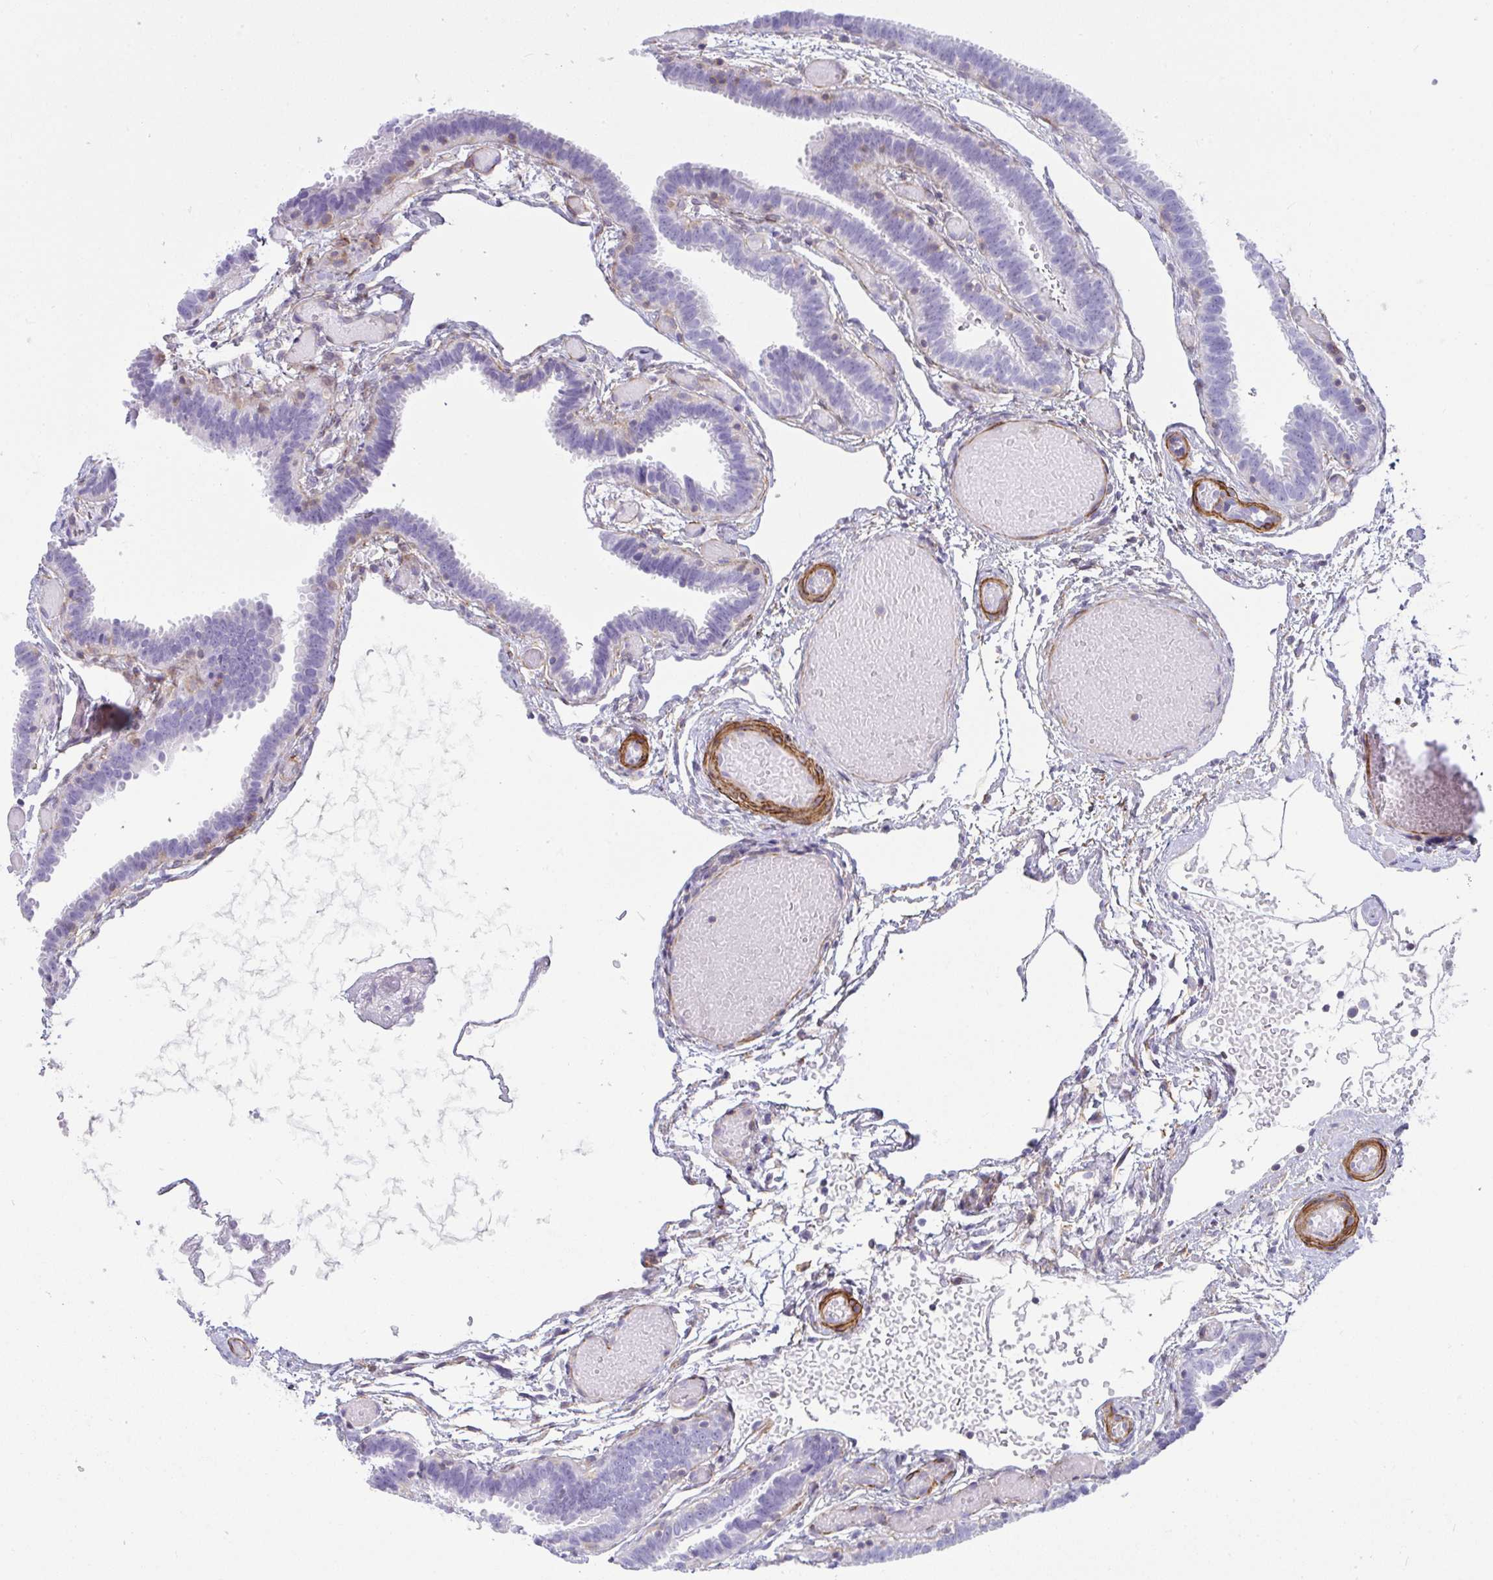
{"staining": {"intensity": "negative", "quantity": "none", "location": "none"}, "tissue": "fallopian tube", "cell_type": "Glandular cells", "image_type": "normal", "snomed": [{"axis": "morphology", "description": "Normal tissue, NOS"}, {"axis": "topography", "description": "Fallopian tube"}], "caption": "Immunohistochemical staining of unremarkable fallopian tube demonstrates no significant expression in glandular cells.", "gene": "CDRT15", "patient": {"sex": "female", "age": 37}}